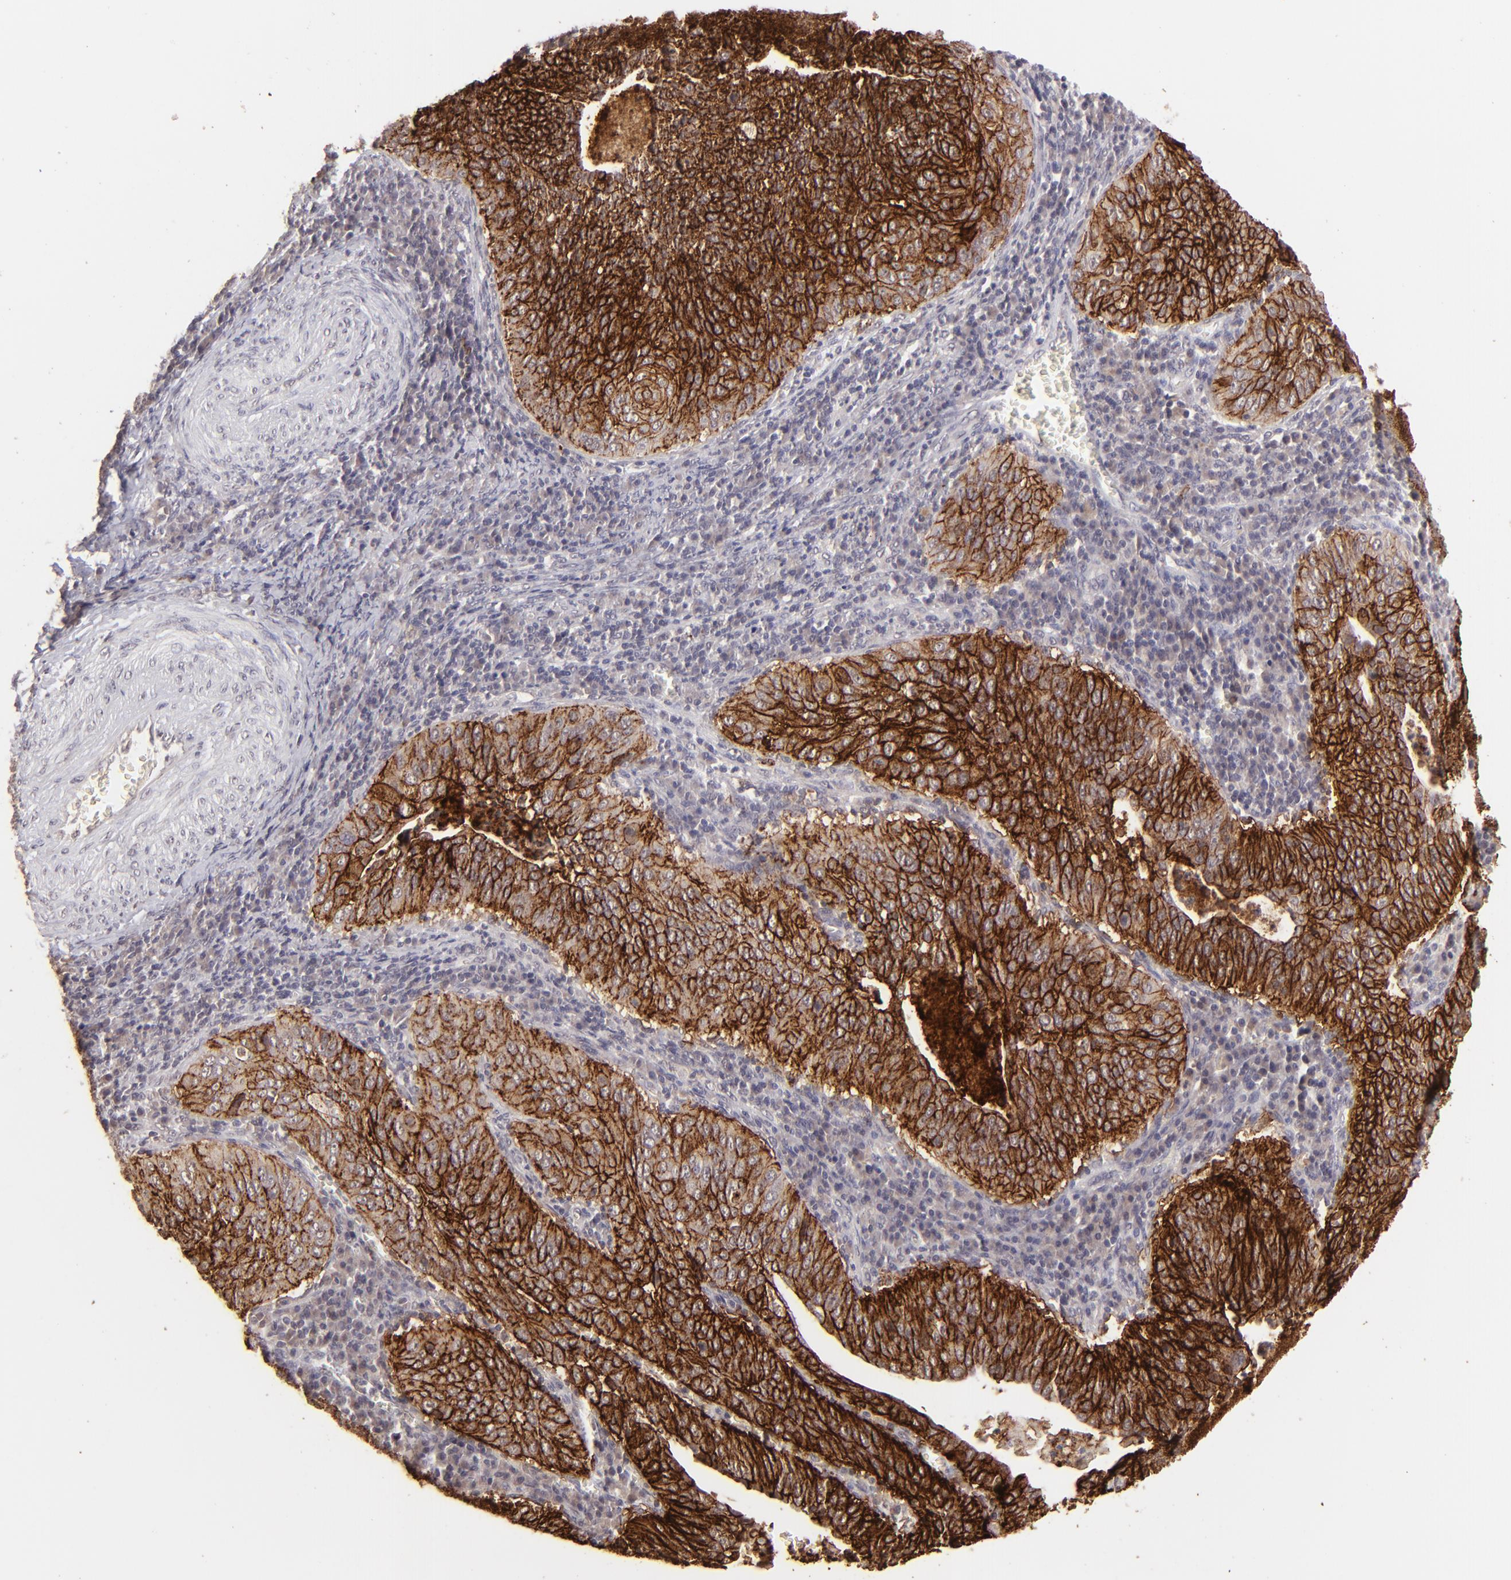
{"staining": {"intensity": "strong", "quantity": ">75%", "location": "cytoplasmic/membranous"}, "tissue": "cervical cancer", "cell_type": "Tumor cells", "image_type": "cancer", "snomed": [{"axis": "morphology", "description": "Squamous cell carcinoma, NOS"}, {"axis": "topography", "description": "Cervix"}], "caption": "Human cervical cancer stained with a brown dye exhibits strong cytoplasmic/membranous positive staining in about >75% of tumor cells.", "gene": "CLDN1", "patient": {"sex": "female", "age": 39}}